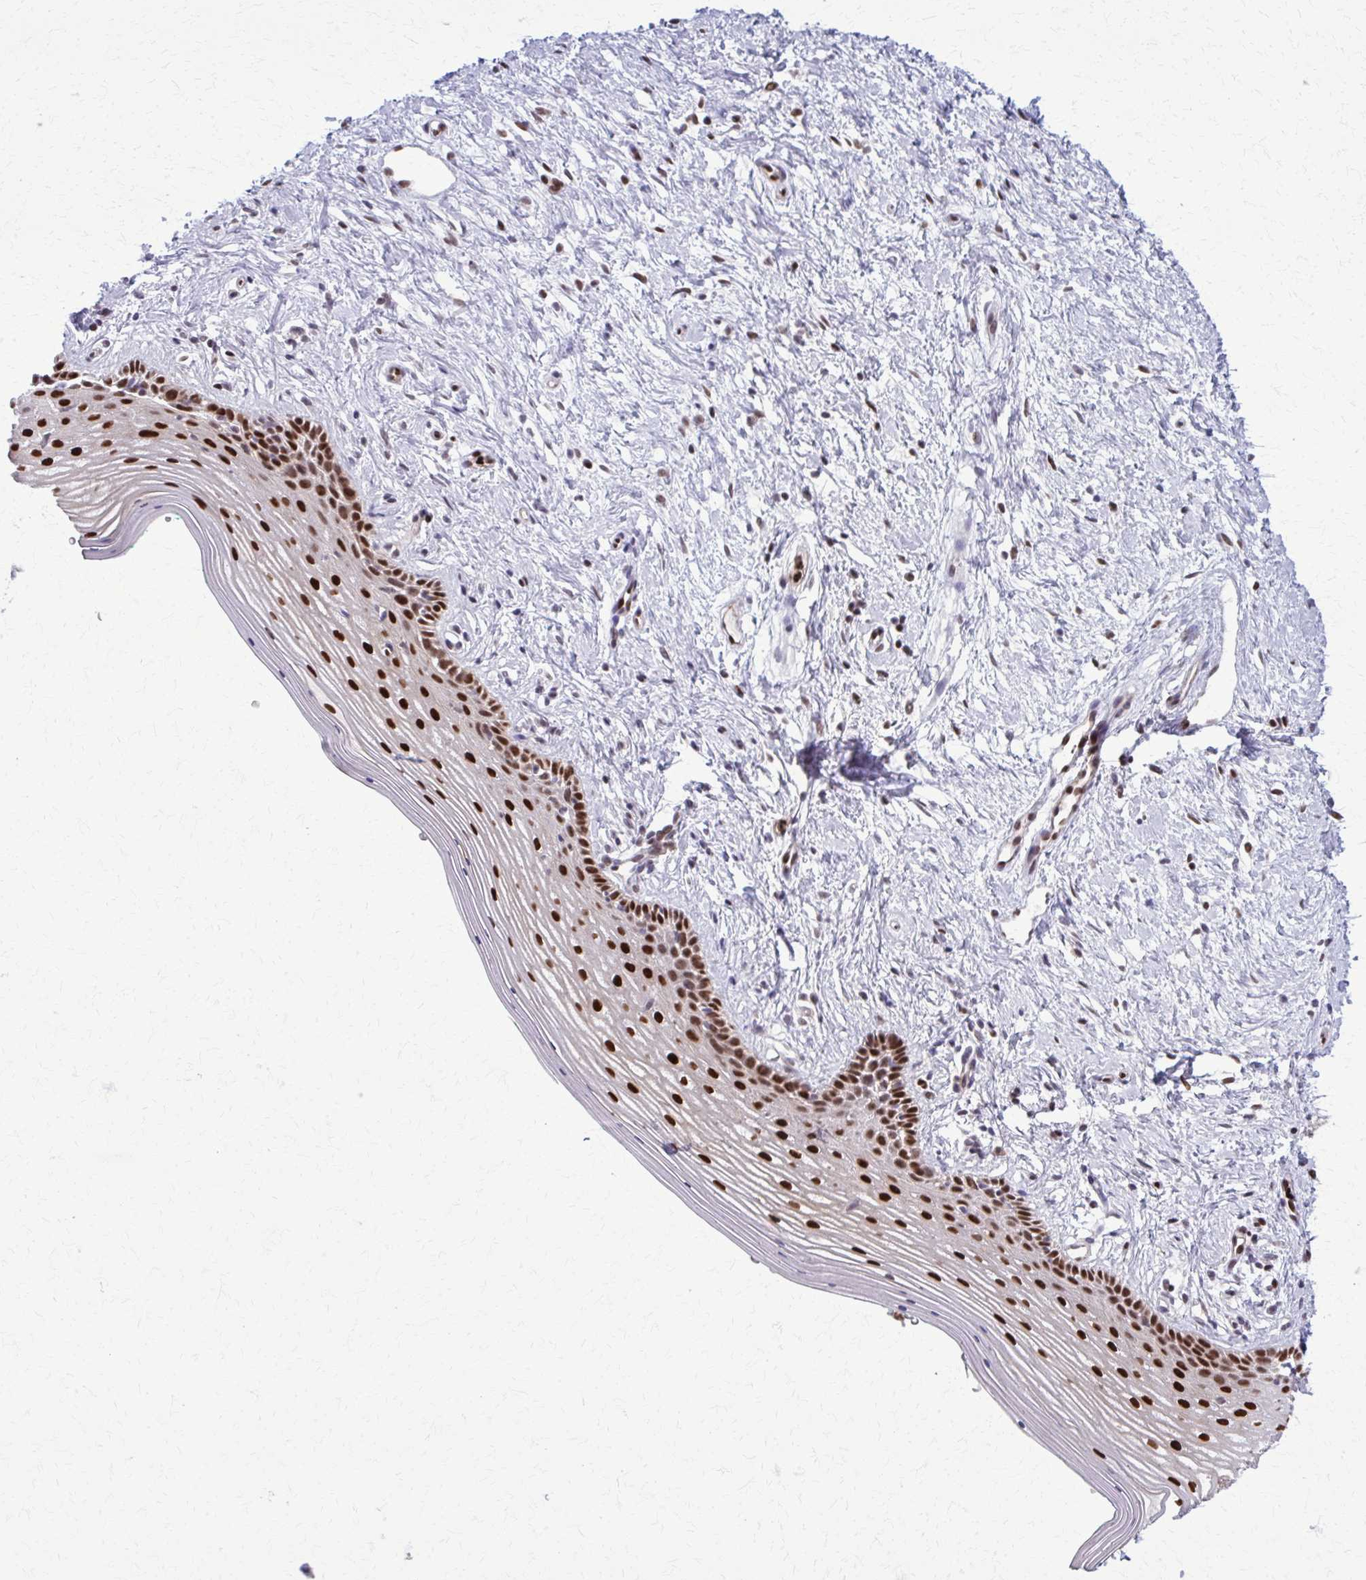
{"staining": {"intensity": "strong", "quantity": ">75%", "location": "nuclear"}, "tissue": "vagina", "cell_type": "Squamous epithelial cells", "image_type": "normal", "snomed": [{"axis": "morphology", "description": "Normal tissue, NOS"}, {"axis": "topography", "description": "Vagina"}], "caption": "An image showing strong nuclear staining in approximately >75% of squamous epithelial cells in unremarkable vagina, as visualized by brown immunohistochemical staining.", "gene": "ZNF559", "patient": {"sex": "female", "age": 42}}